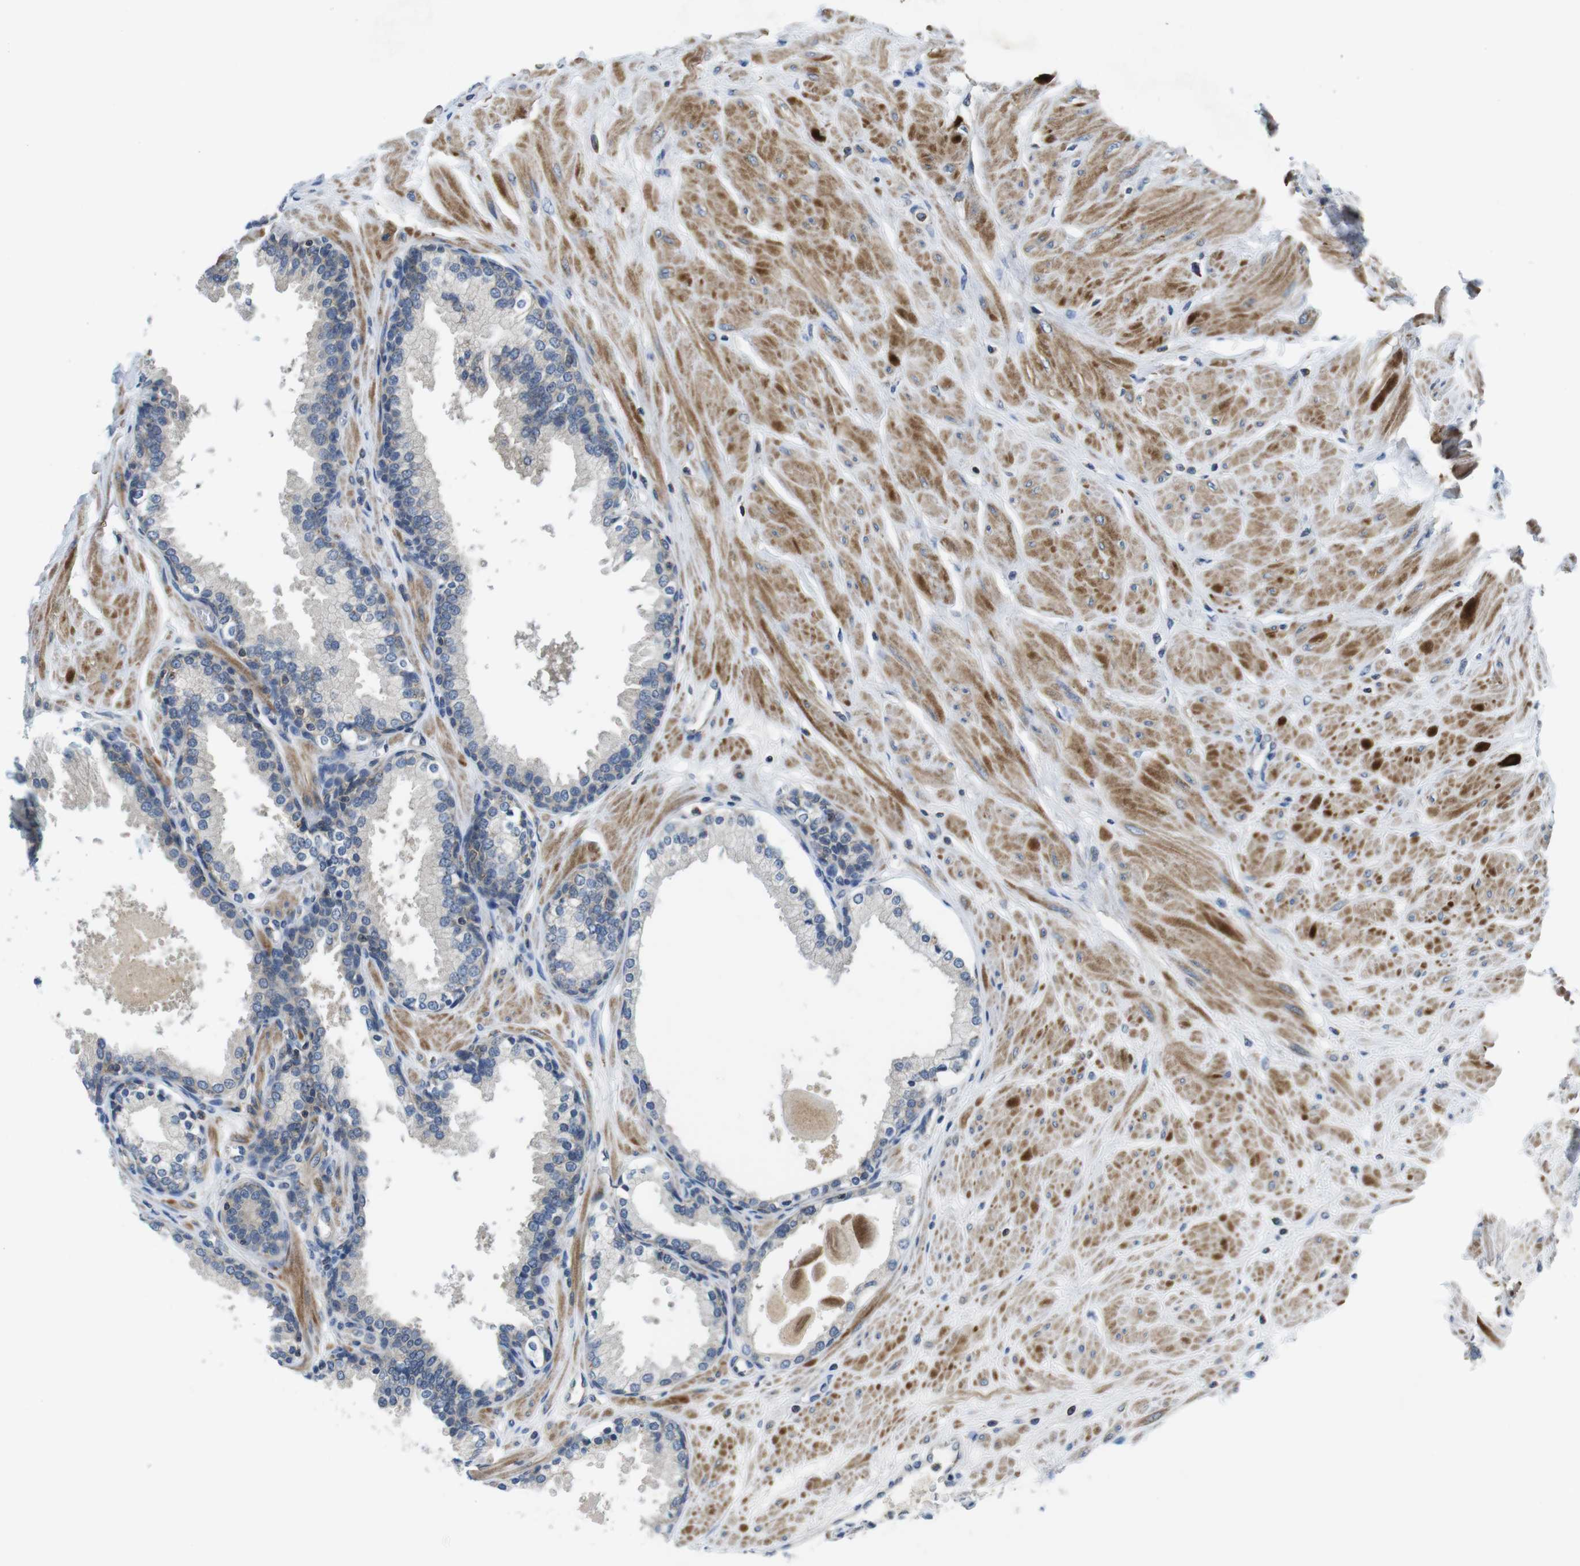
{"staining": {"intensity": "negative", "quantity": "none", "location": "none"}, "tissue": "prostate", "cell_type": "Glandular cells", "image_type": "normal", "snomed": [{"axis": "morphology", "description": "Normal tissue, NOS"}, {"axis": "topography", "description": "Prostate"}], "caption": "High magnification brightfield microscopy of unremarkable prostate stained with DAB (brown) and counterstained with hematoxylin (blue): glandular cells show no significant expression.", "gene": "PIK3CD", "patient": {"sex": "male", "age": 51}}